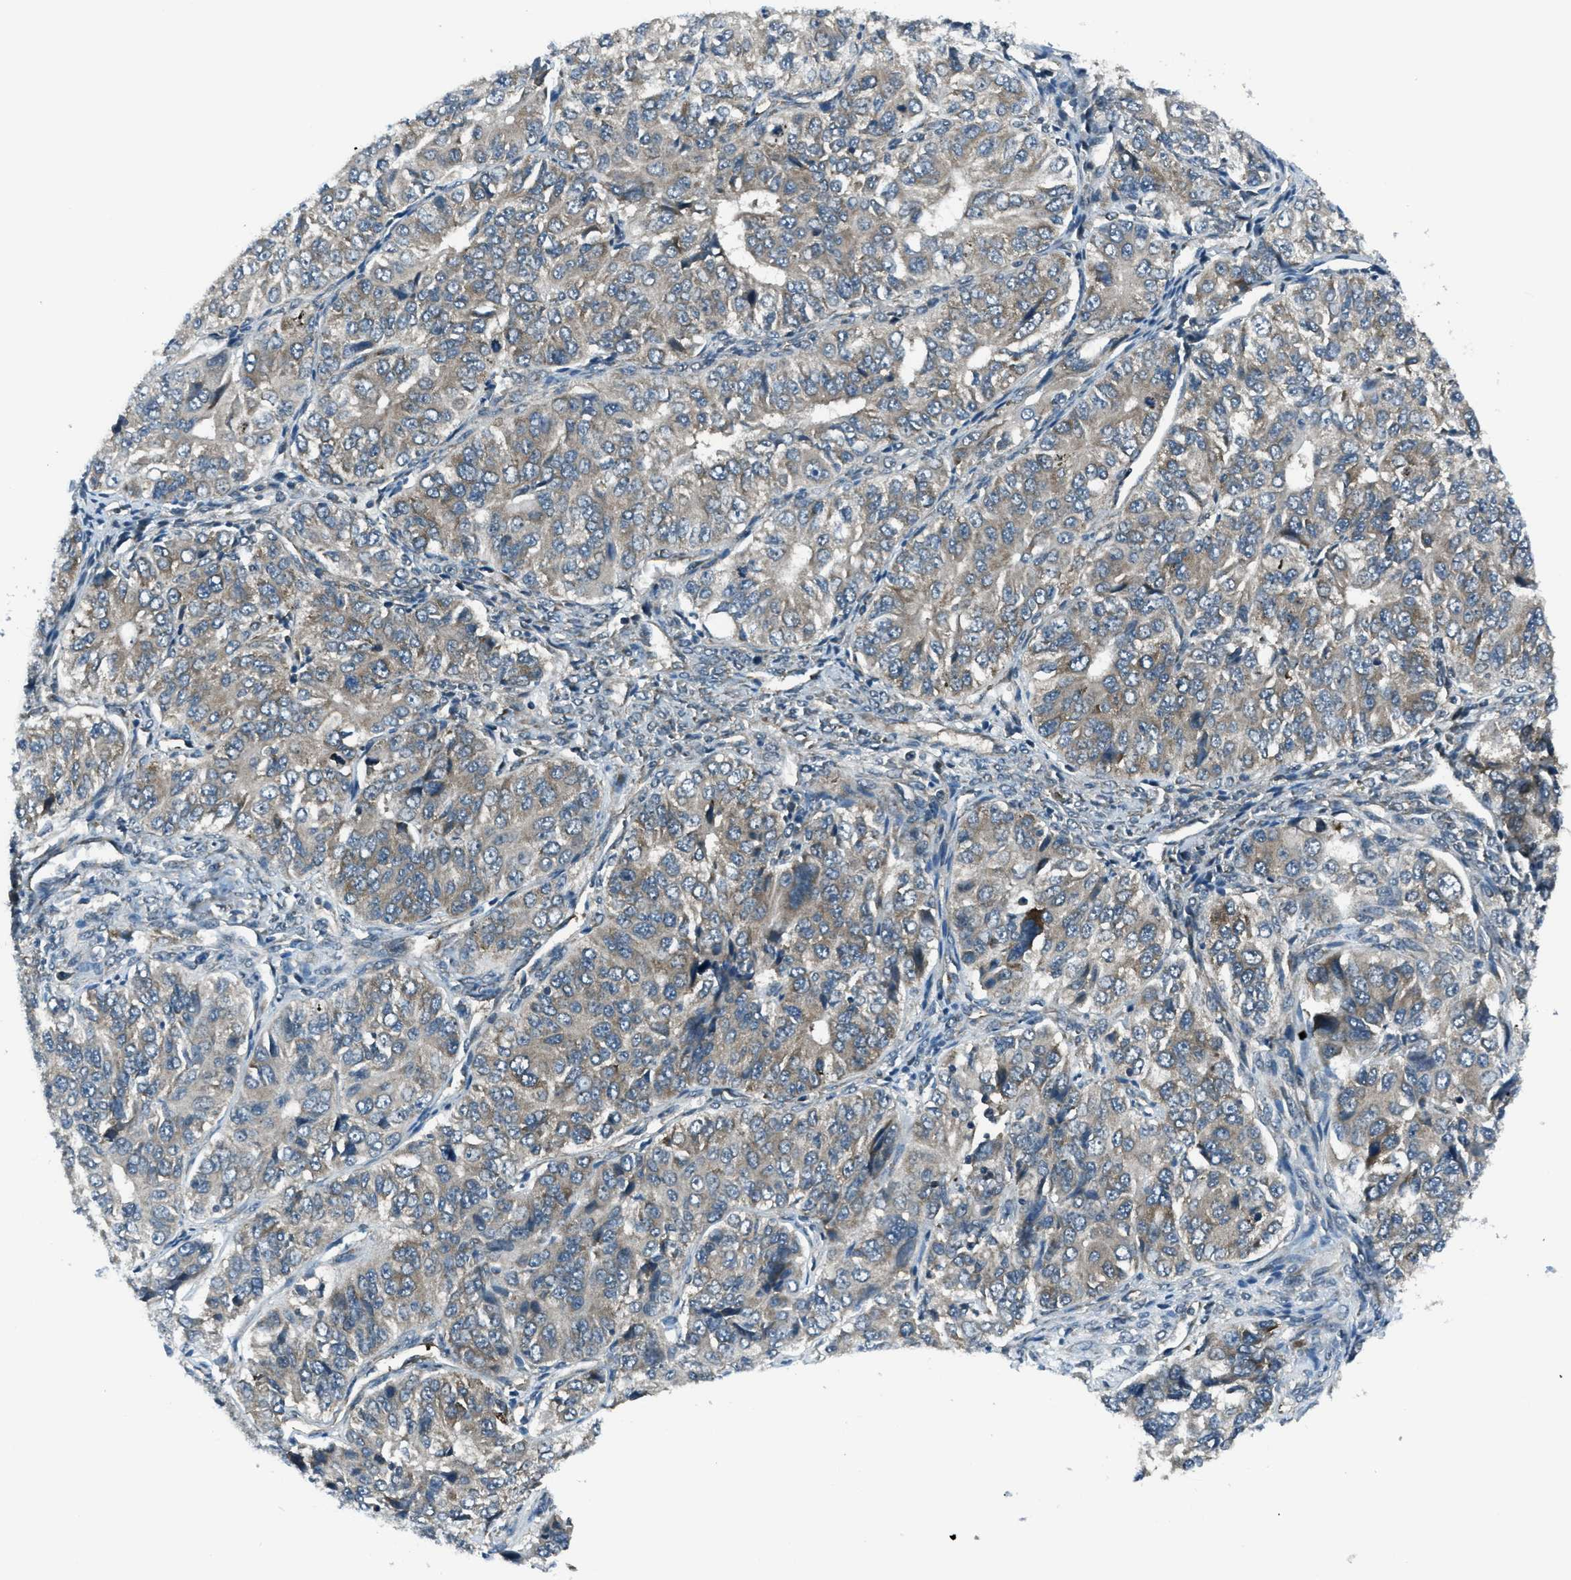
{"staining": {"intensity": "weak", "quantity": "25%-75%", "location": "cytoplasmic/membranous"}, "tissue": "ovarian cancer", "cell_type": "Tumor cells", "image_type": "cancer", "snomed": [{"axis": "morphology", "description": "Carcinoma, endometroid"}, {"axis": "topography", "description": "Ovary"}], "caption": "Ovarian cancer tissue exhibits weak cytoplasmic/membranous expression in approximately 25%-75% of tumor cells, visualized by immunohistochemistry.", "gene": "ASAP2", "patient": {"sex": "female", "age": 51}}